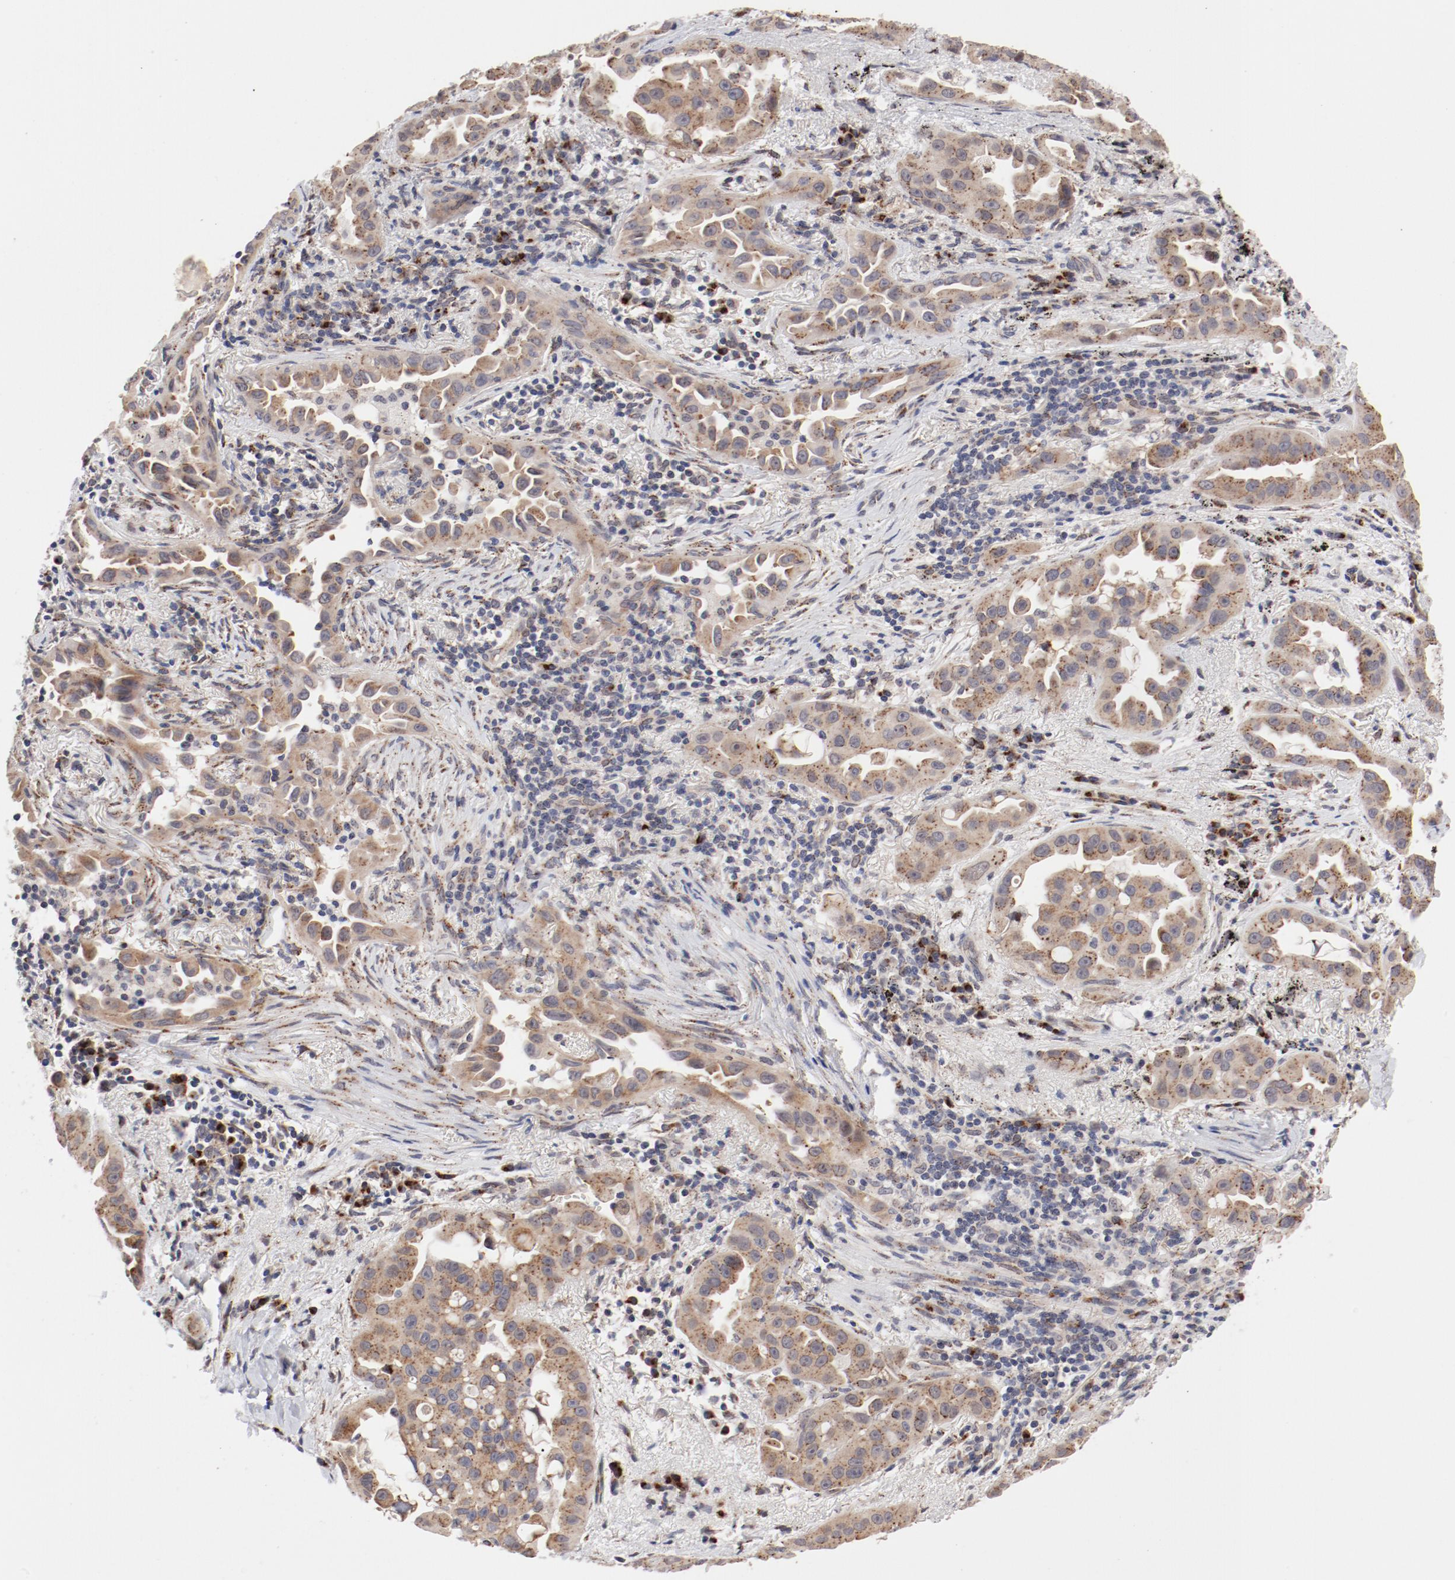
{"staining": {"intensity": "moderate", "quantity": ">75%", "location": "cytoplasmic/membranous"}, "tissue": "lung cancer", "cell_type": "Tumor cells", "image_type": "cancer", "snomed": [{"axis": "morphology", "description": "Normal tissue, NOS"}, {"axis": "morphology", "description": "Adenocarcinoma, NOS"}, {"axis": "topography", "description": "Bronchus"}], "caption": "Tumor cells demonstrate medium levels of moderate cytoplasmic/membranous expression in about >75% of cells in human lung adenocarcinoma.", "gene": "RPL12", "patient": {"sex": "male", "age": 68}}